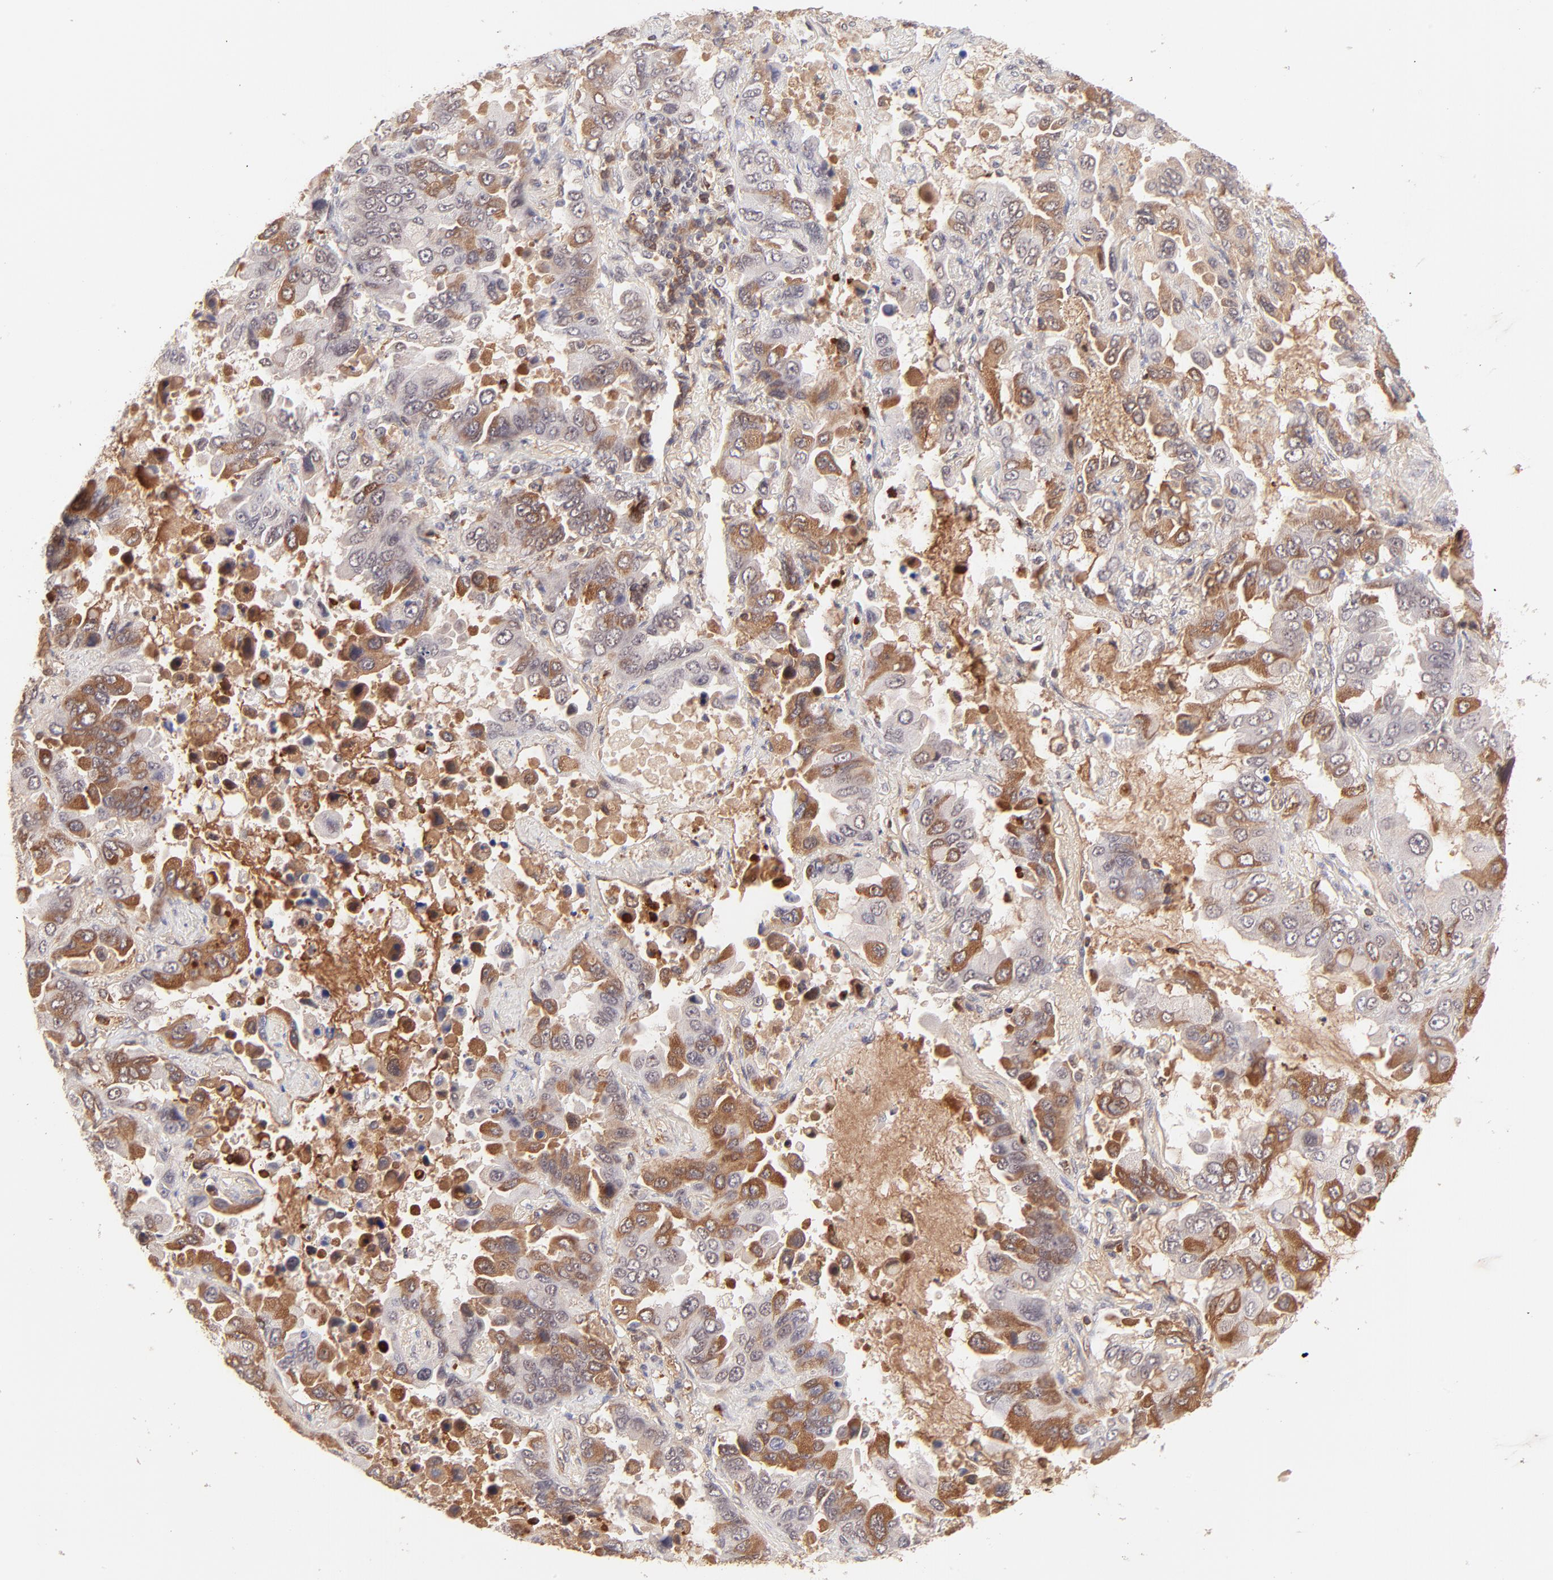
{"staining": {"intensity": "weak", "quantity": ">75%", "location": "cytoplasmic/membranous"}, "tissue": "lung cancer", "cell_type": "Tumor cells", "image_type": "cancer", "snomed": [{"axis": "morphology", "description": "Adenocarcinoma, NOS"}, {"axis": "topography", "description": "Lung"}], "caption": "Tumor cells show low levels of weak cytoplasmic/membranous expression in about >75% of cells in adenocarcinoma (lung).", "gene": "MED12", "patient": {"sex": "male", "age": 64}}